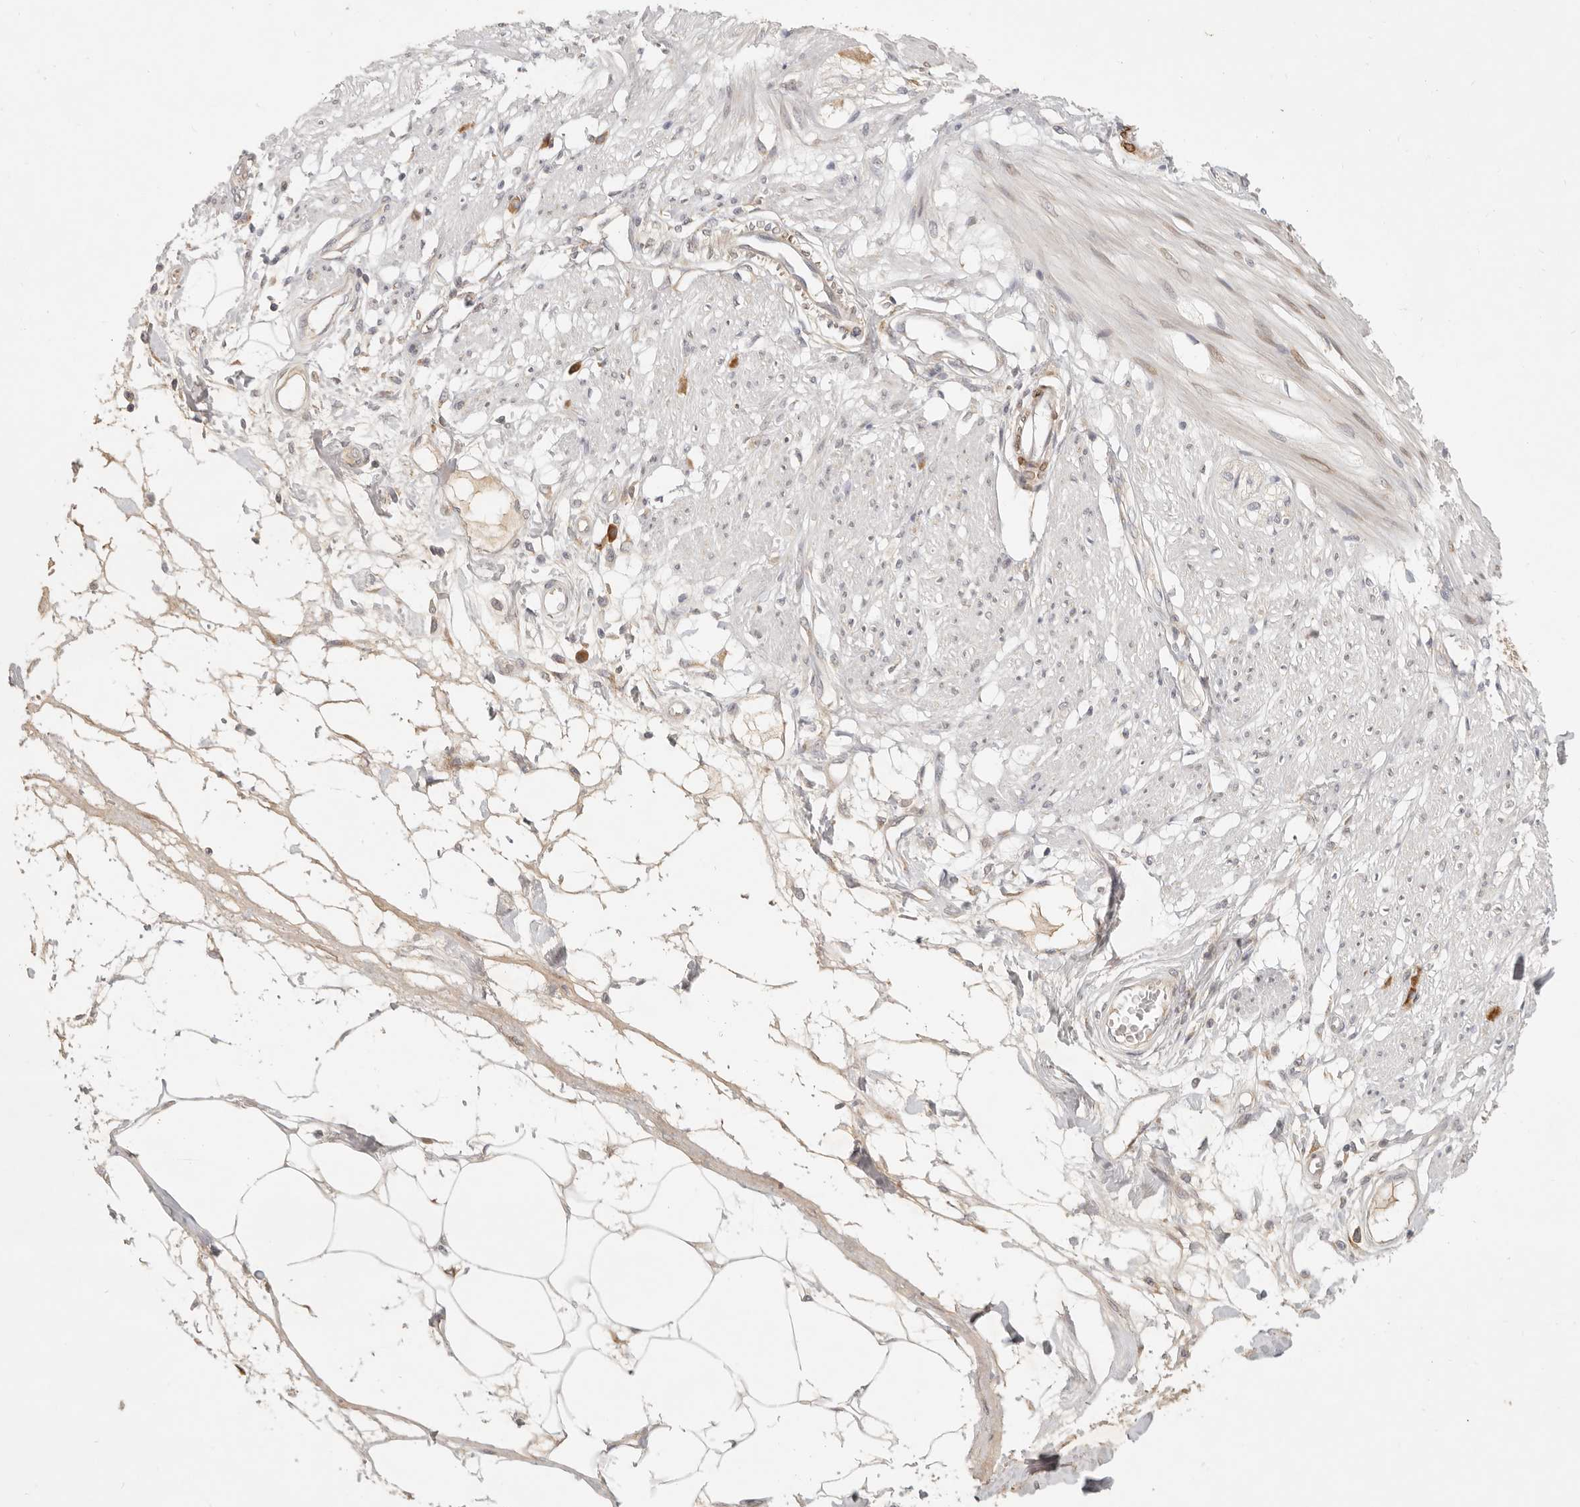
{"staining": {"intensity": "strong", "quantity": "25%-75%", "location": "cytoplasmic/membranous"}, "tissue": "smooth muscle", "cell_type": "Smooth muscle cells", "image_type": "normal", "snomed": [{"axis": "morphology", "description": "Normal tissue, NOS"}, {"axis": "morphology", "description": "Adenocarcinoma, NOS"}, {"axis": "topography", "description": "Smooth muscle"}, {"axis": "topography", "description": "Colon"}], "caption": "This micrograph displays normal smooth muscle stained with immunohistochemistry (IHC) to label a protein in brown. The cytoplasmic/membranous of smooth muscle cells show strong positivity for the protein. Nuclei are counter-stained blue.", "gene": "PABPC4", "patient": {"sex": "male", "age": 14}}